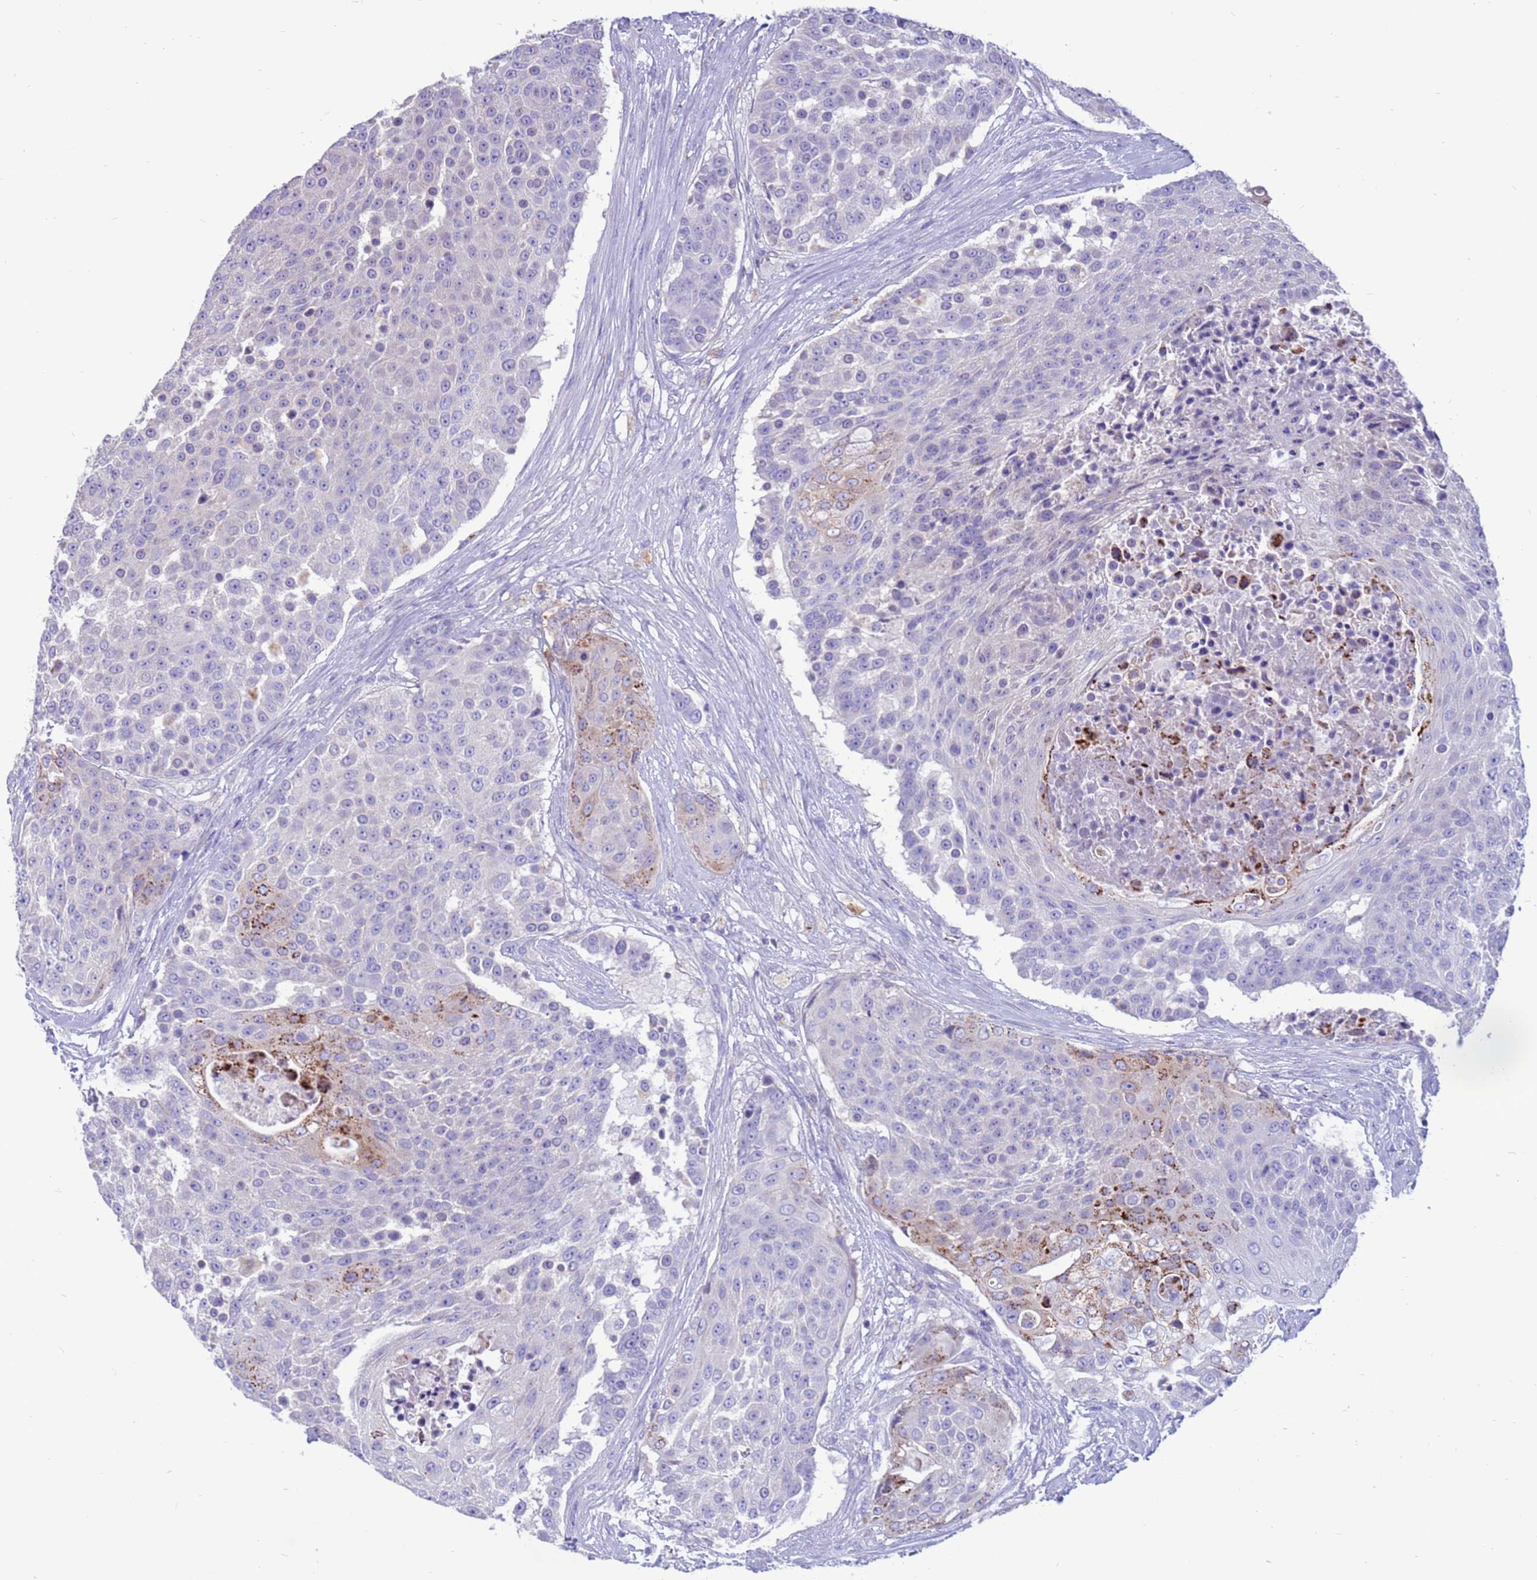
{"staining": {"intensity": "moderate", "quantity": "<25%", "location": "cytoplasmic/membranous"}, "tissue": "urothelial cancer", "cell_type": "Tumor cells", "image_type": "cancer", "snomed": [{"axis": "morphology", "description": "Urothelial carcinoma, High grade"}, {"axis": "topography", "description": "Urinary bladder"}], "caption": "Immunohistochemical staining of urothelial cancer shows low levels of moderate cytoplasmic/membranous staining in about <25% of tumor cells. (brown staining indicates protein expression, while blue staining denotes nuclei).", "gene": "PDE10A", "patient": {"sex": "female", "age": 63}}